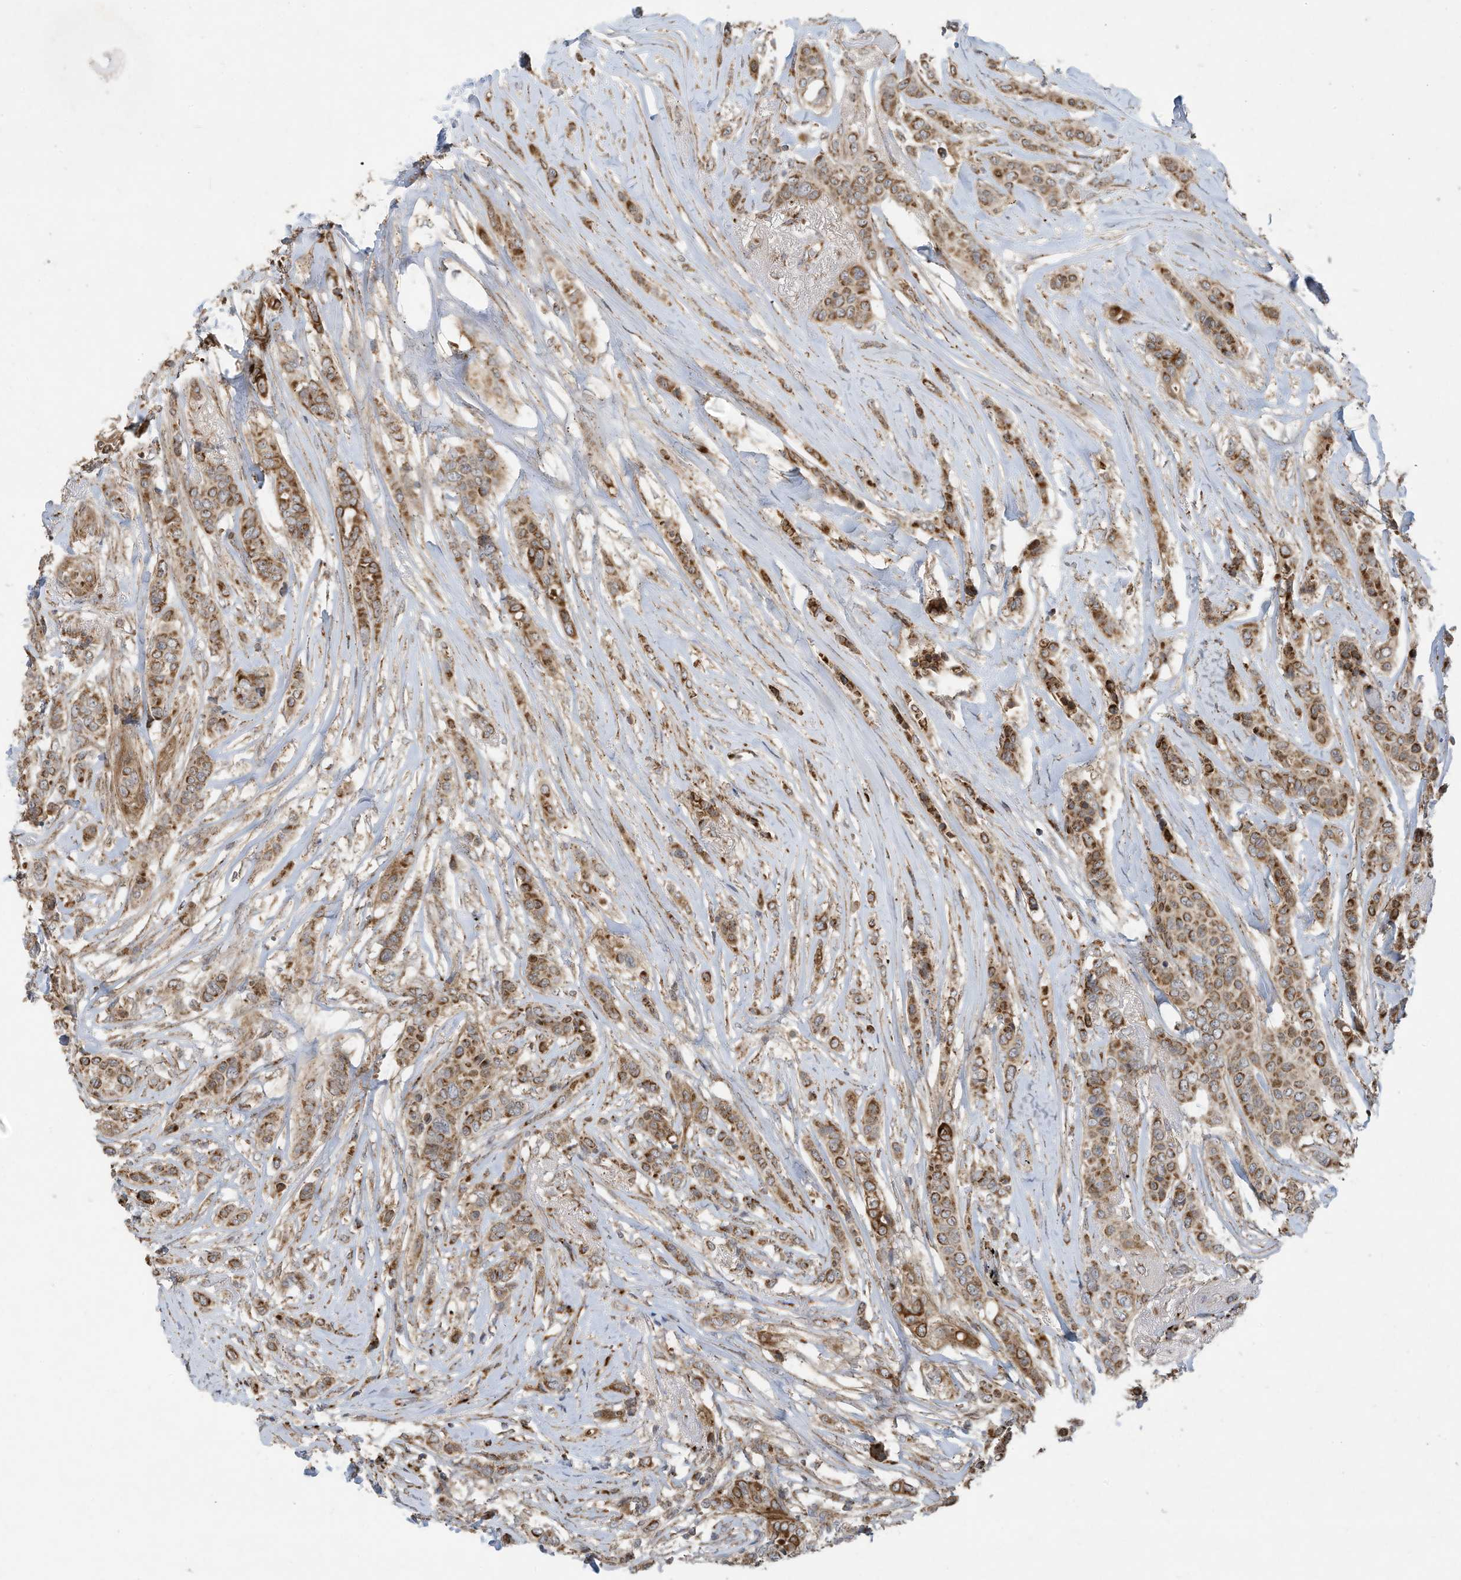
{"staining": {"intensity": "moderate", "quantity": ">75%", "location": "cytoplasmic/membranous"}, "tissue": "breast cancer", "cell_type": "Tumor cells", "image_type": "cancer", "snomed": [{"axis": "morphology", "description": "Lobular carcinoma"}, {"axis": "topography", "description": "Breast"}], "caption": "A high-resolution photomicrograph shows immunohistochemistry staining of breast cancer, which demonstrates moderate cytoplasmic/membranous staining in about >75% of tumor cells.", "gene": "C2orf74", "patient": {"sex": "female", "age": 51}}